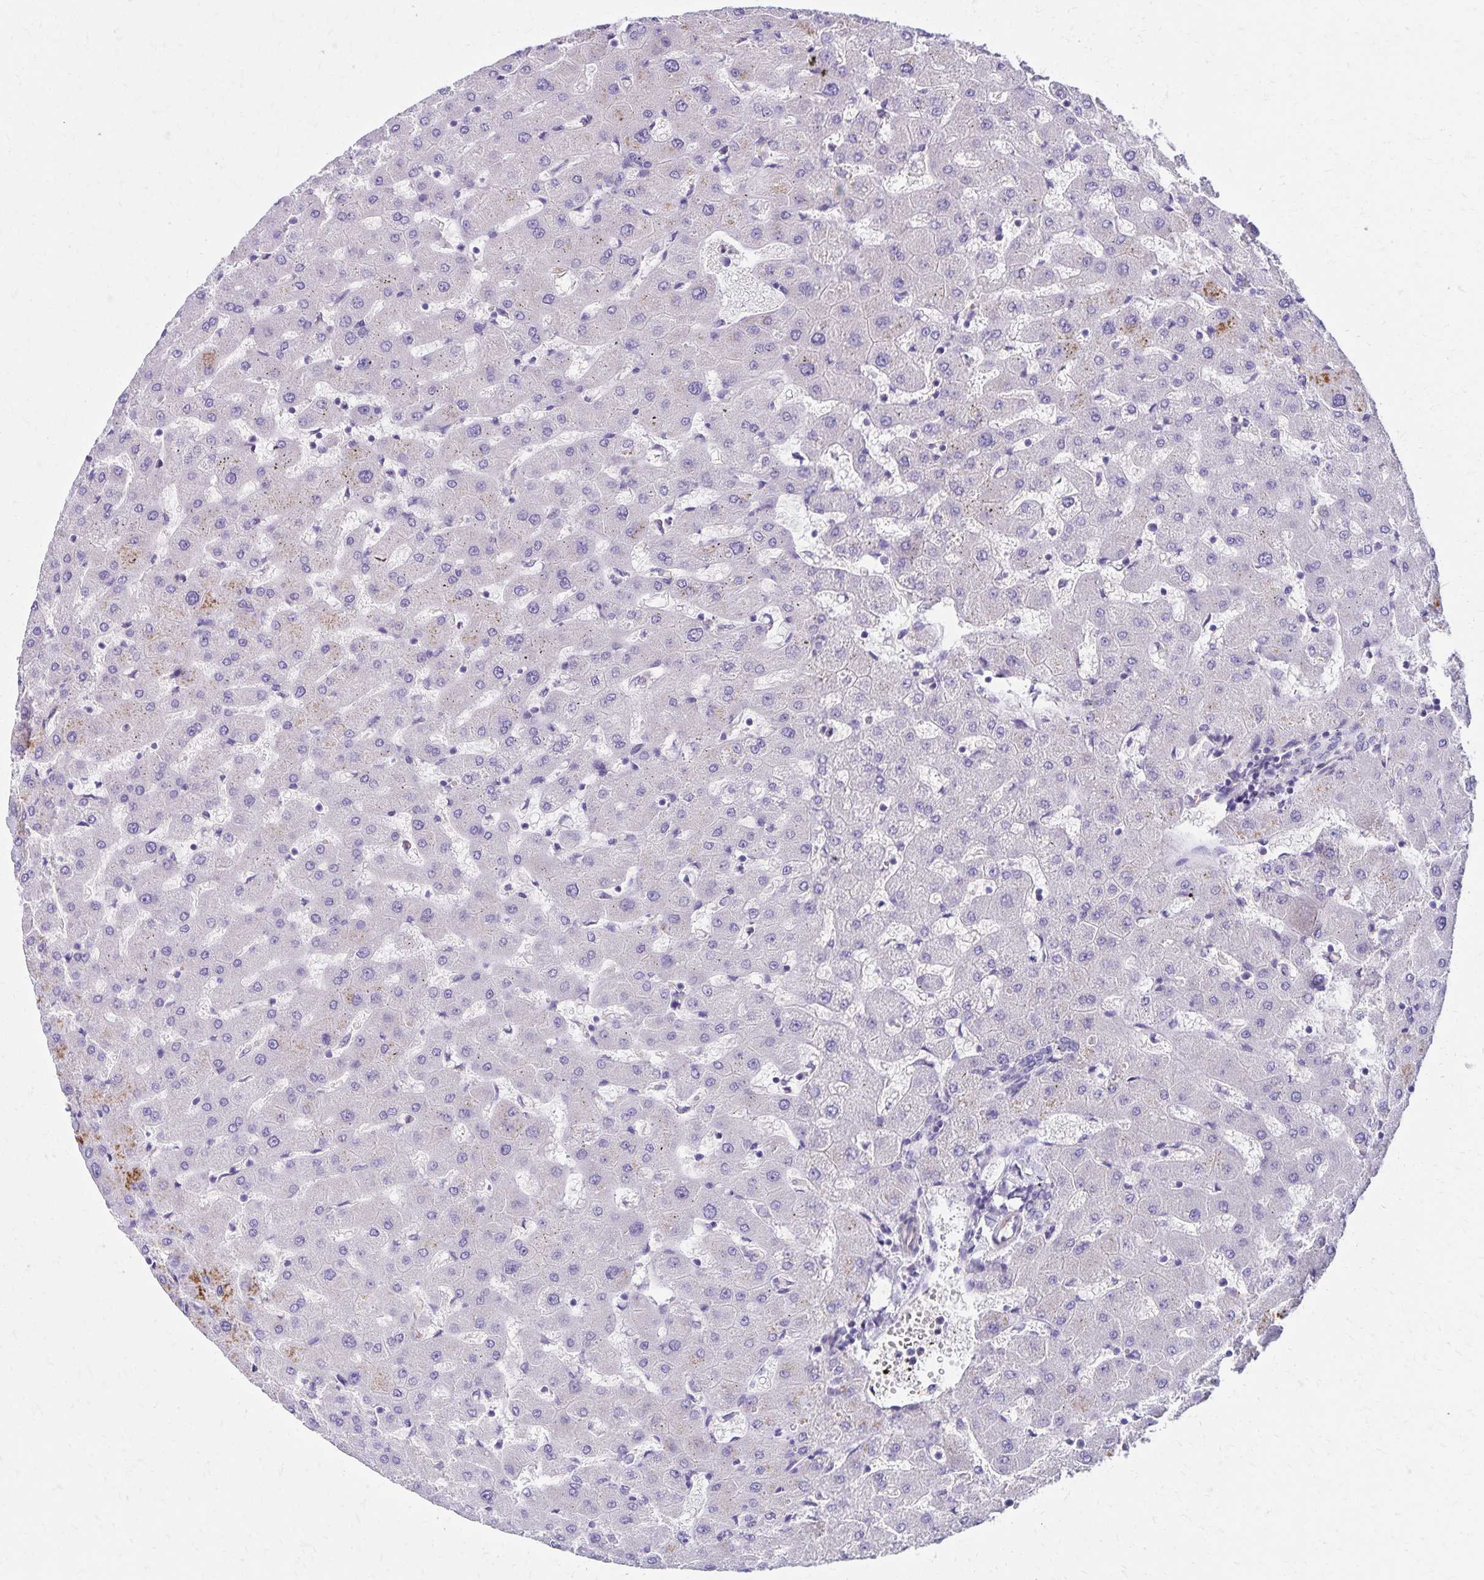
{"staining": {"intensity": "negative", "quantity": "none", "location": "none"}, "tissue": "liver", "cell_type": "Cholangiocytes", "image_type": "normal", "snomed": [{"axis": "morphology", "description": "Normal tissue, NOS"}, {"axis": "topography", "description": "Liver"}], "caption": "IHC micrograph of benign liver: liver stained with DAB (3,3'-diaminobenzidine) demonstrates no significant protein staining in cholangiocytes.", "gene": "TRPV6", "patient": {"sex": "female", "age": 63}}